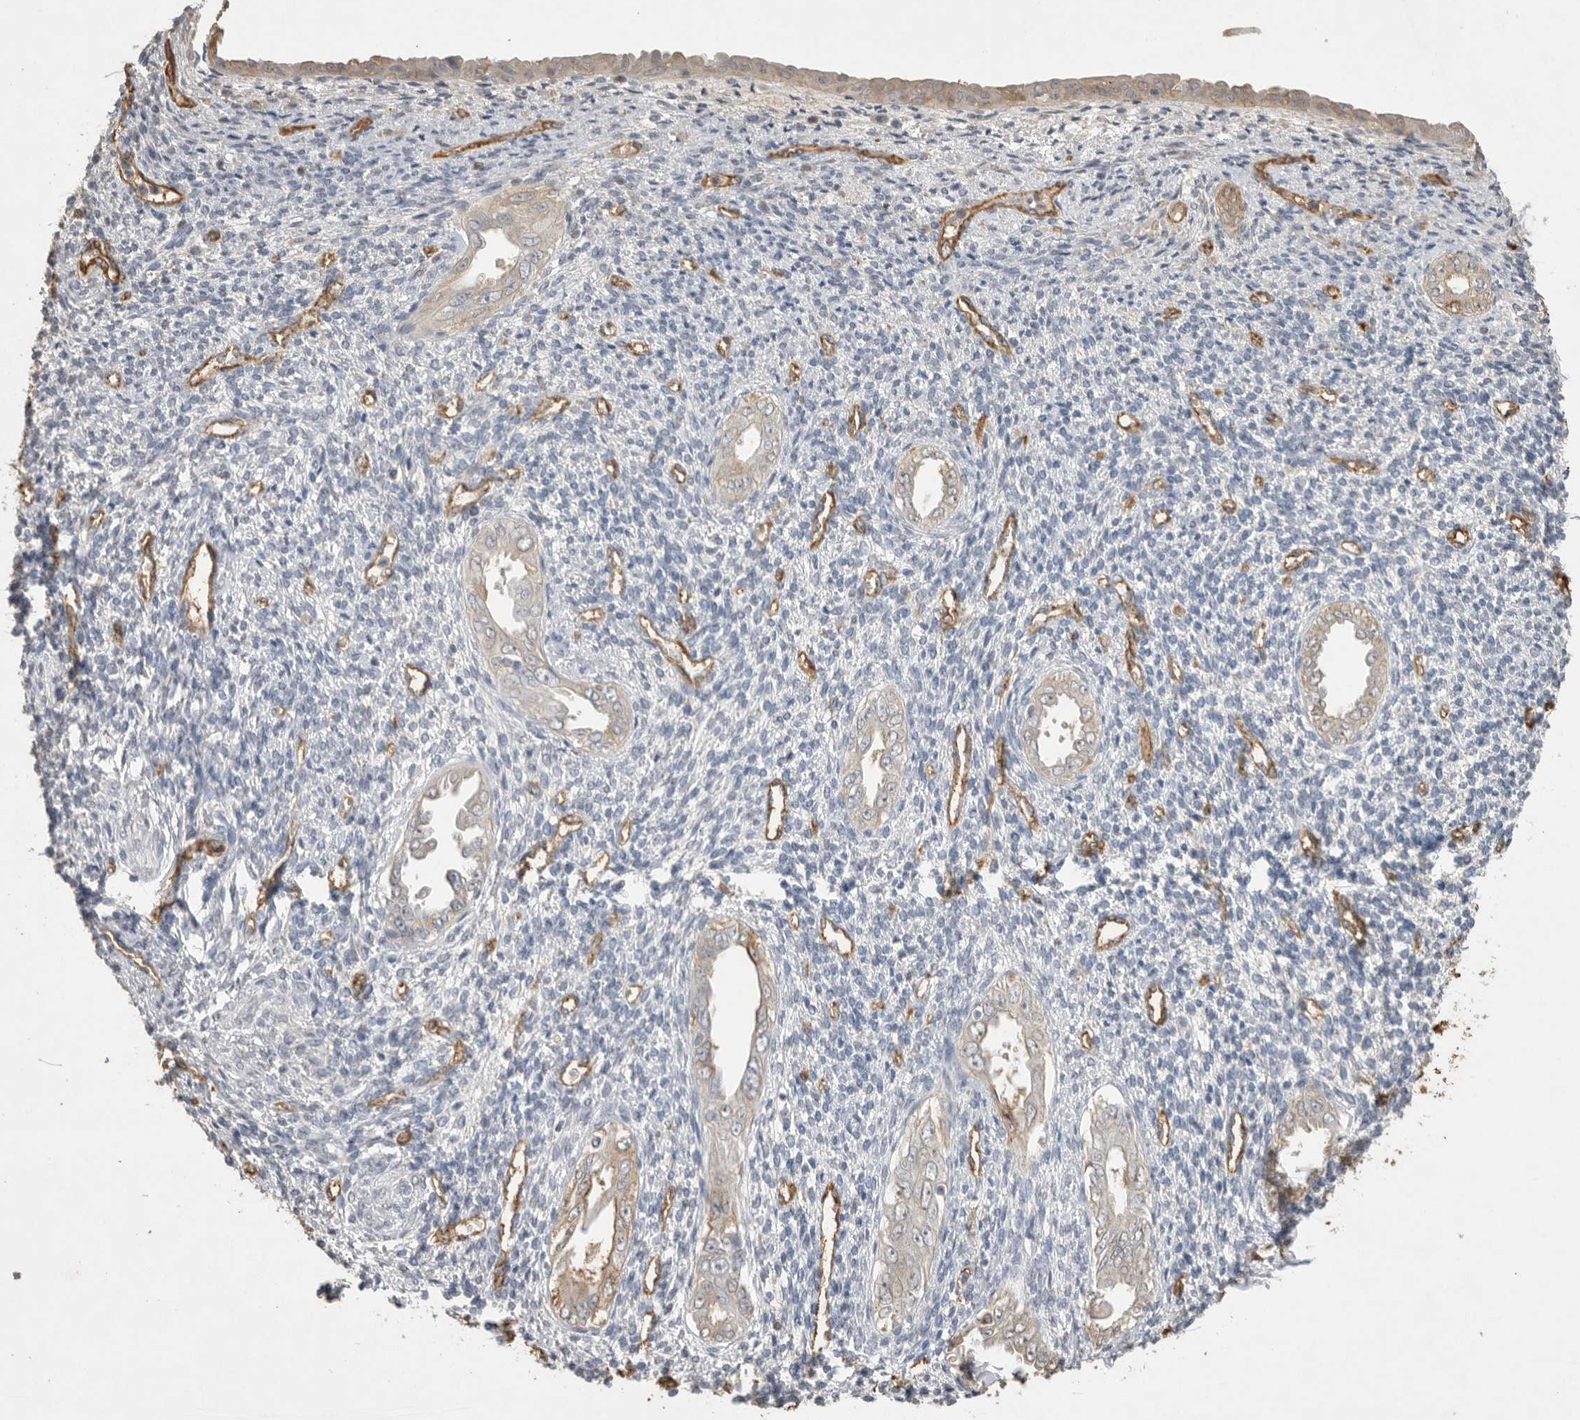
{"staining": {"intensity": "weak", "quantity": "25%-75%", "location": "cytoplasmic/membranous"}, "tissue": "endometrium", "cell_type": "Cells in endometrial stroma", "image_type": "normal", "snomed": [{"axis": "morphology", "description": "Normal tissue, NOS"}, {"axis": "topography", "description": "Endometrium"}], "caption": "Immunohistochemical staining of normal endometrium reveals weak cytoplasmic/membranous protein positivity in approximately 25%-75% of cells in endometrial stroma. Ihc stains the protein in brown and the nuclei are stained blue.", "gene": "IL27", "patient": {"sex": "female", "age": 66}}